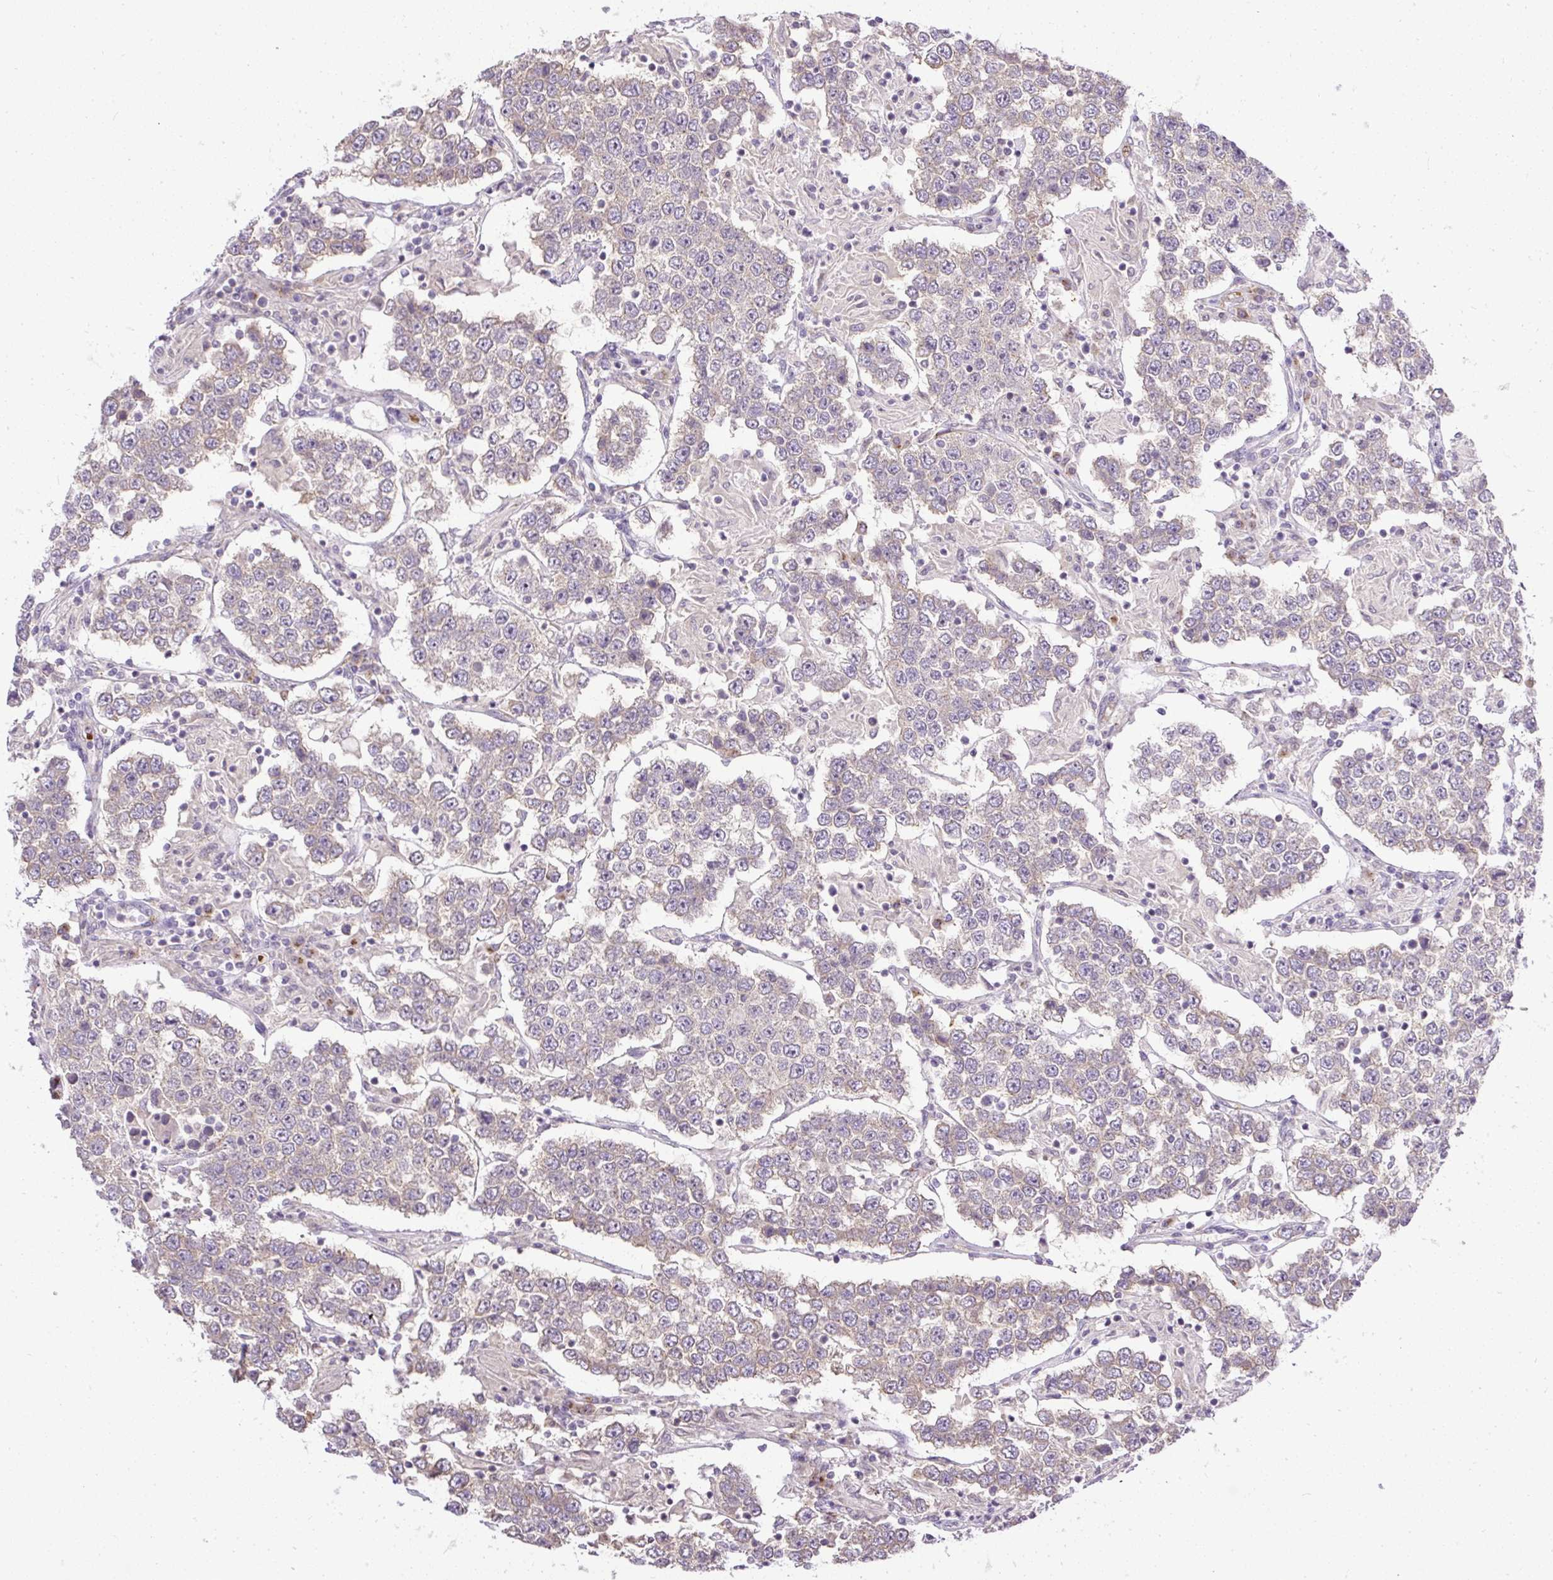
{"staining": {"intensity": "negative", "quantity": "none", "location": "none"}, "tissue": "testis cancer", "cell_type": "Tumor cells", "image_type": "cancer", "snomed": [{"axis": "morphology", "description": "Normal tissue, NOS"}, {"axis": "morphology", "description": "Urothelial carcinoma, High grade"}, {"axis": "morphology", "description": "Seminoma, NOS"}, {"axis": "morphology", "description": "Carcinoma, Embryonal, NOS"}, {"axis": "topography", "description": "Urinary bladder"}, {"axis": "topography", "description": "Testis"}], "caption": "Tumor cells are negative for brown protein staining in testis embryonal carcinoma. (Stains: DAB (3,3'-diaminobenzidine) IHC with hematoxylin counter stain, Microscopy: brightfield microscopy at high magnification).", "gene": "SMC4", "patient": {"sex": "male", "age": 41}}